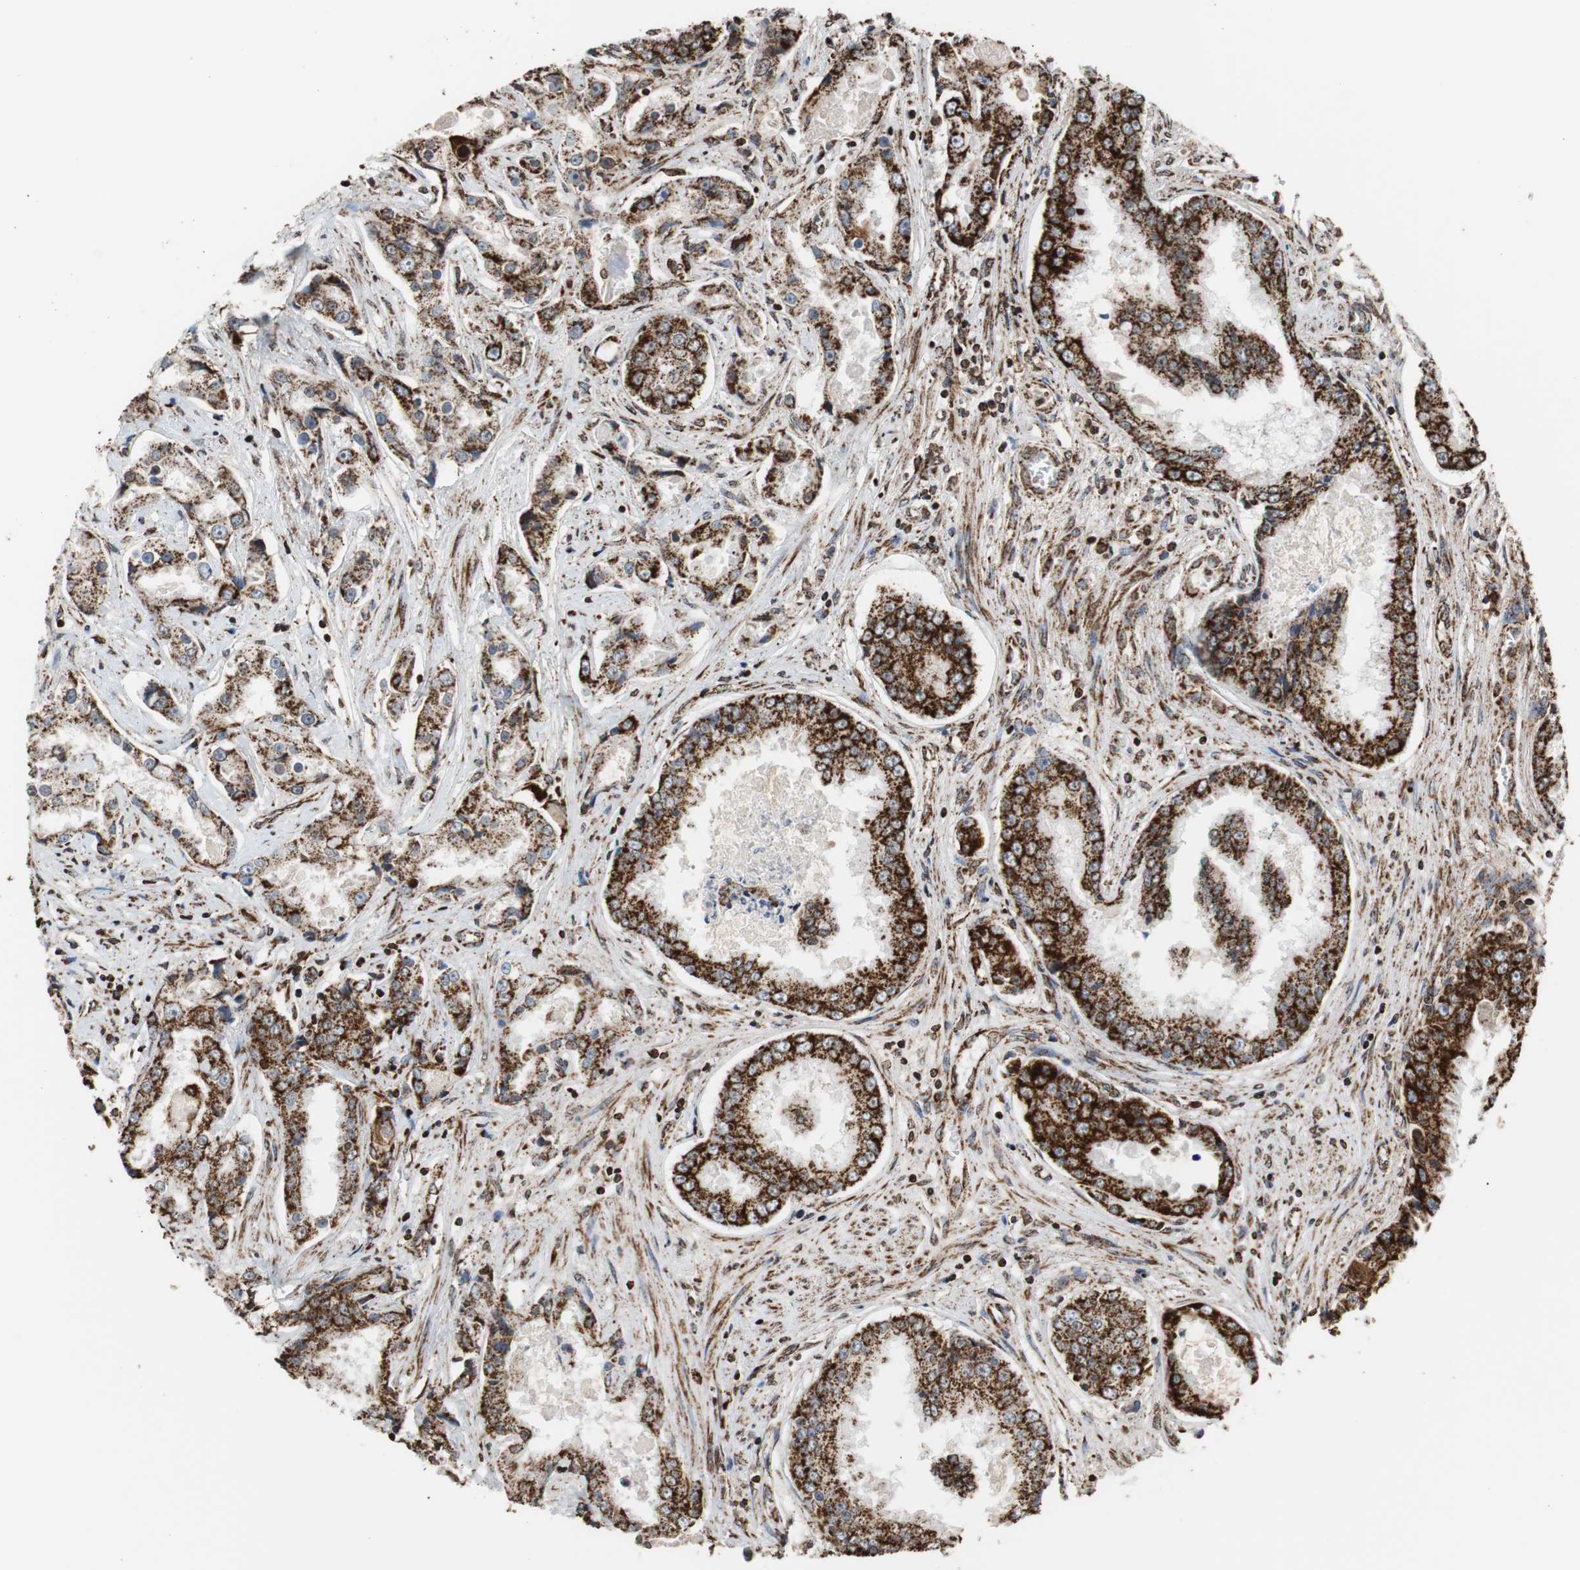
{"staining": {"intensity": "strong", "quantity": ">75%", "location": "cytoplasmic/membranous"}, "tissue": "prostate cancer", "cell_type": "Tumor cells", "image_type": "cancer", "snomed": [{"axis": "morphology", "description": "Adenocarcinoma, High grade"}, {"axis": "topography", "description": "Prostate"}], "caption": "Prostate adenocarcinoma (high-grade) stained with a protein marker shows strong staining in tumor cells.", "gene": "HSPA9", "patient": {"sex": "male", "age": 73}}